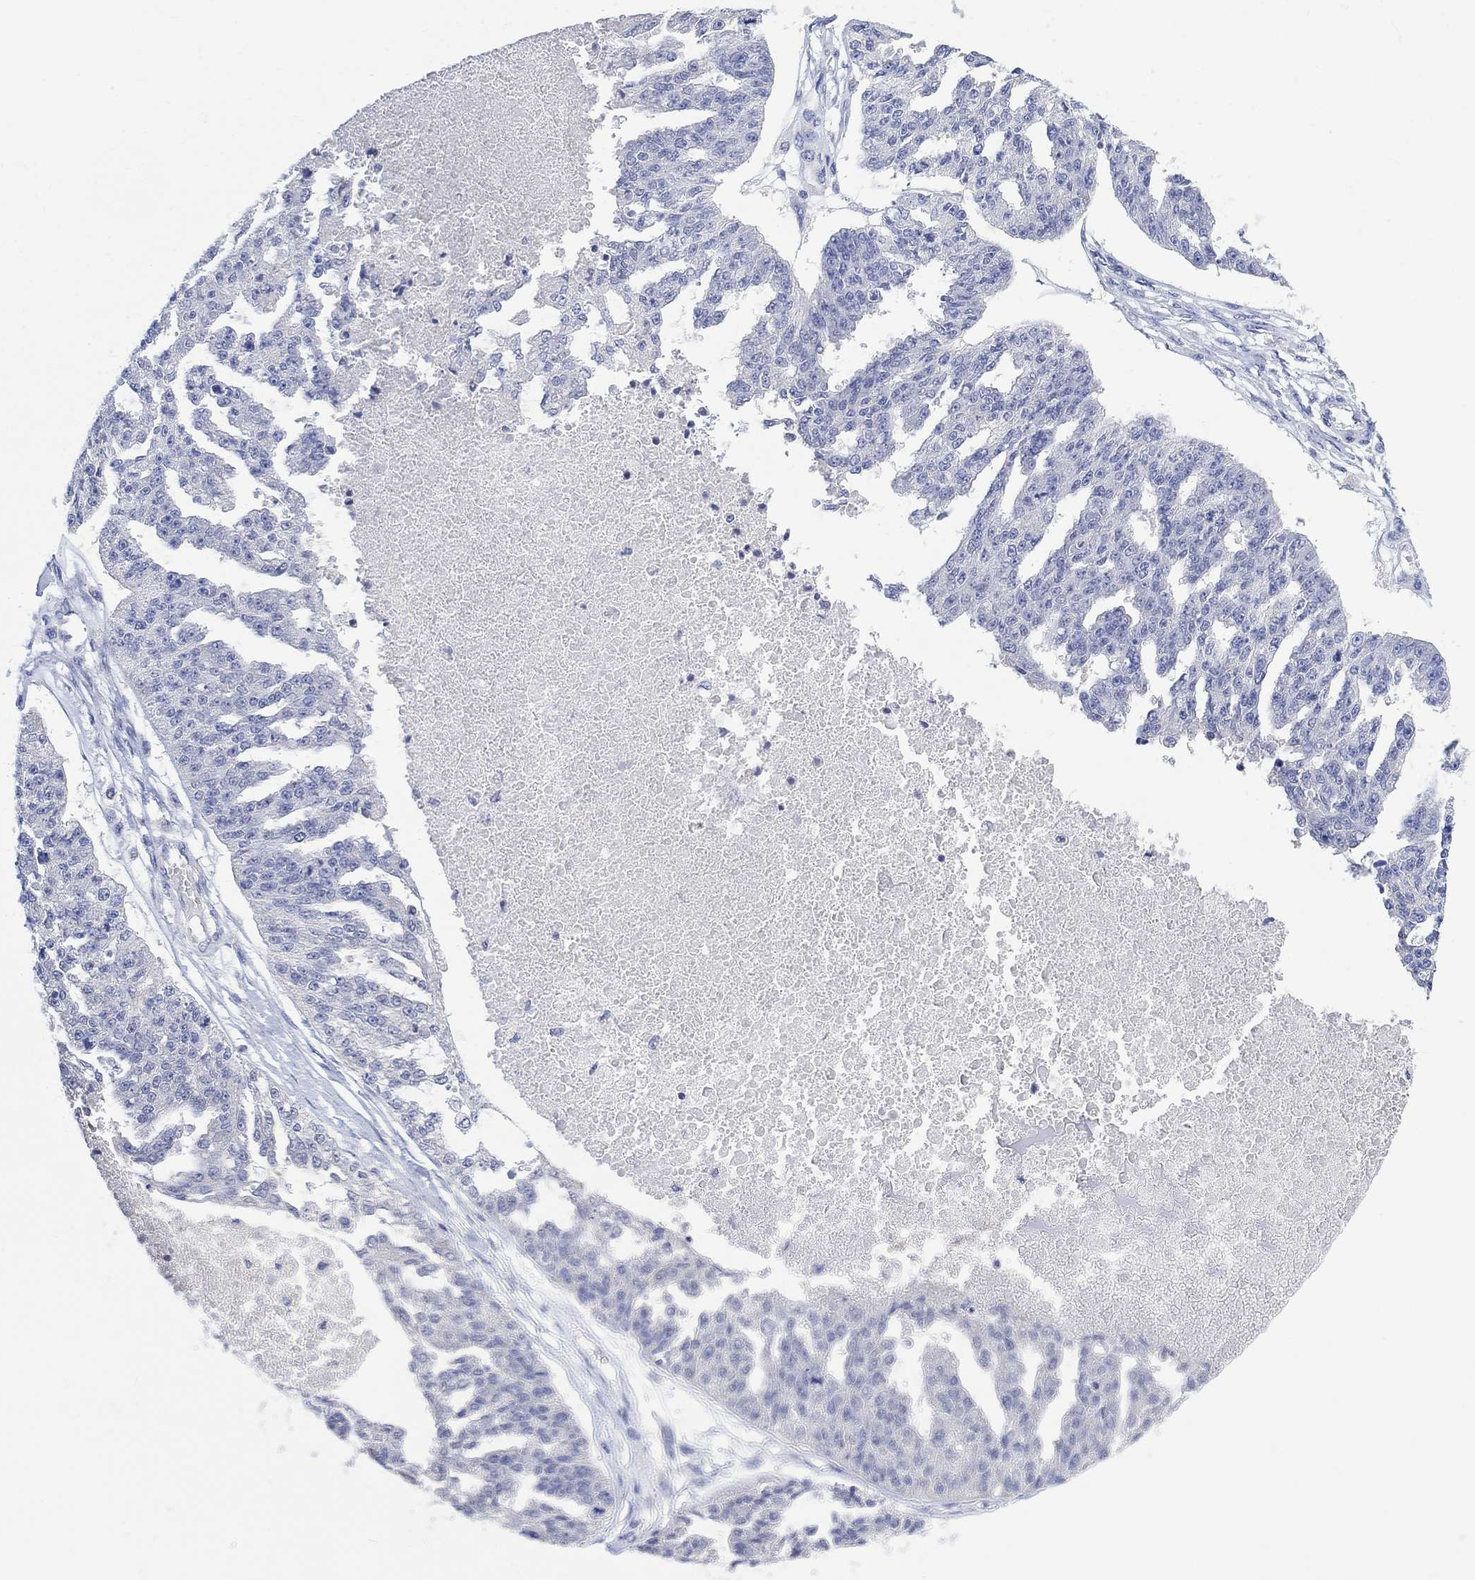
{"staining": {"intensity": "negative", "quantity": "none", "location": "none"}, "tissue": "ovarian cancer", "cell_type": "Tumor cells", "image_type": "cancer", "snomed": [{"axis": "morphology", "description": "Cystadenocarcinoma, serous, NOS"}, {"axis": "topography", "description": "Ovary"}], "caption": "High power microscopy photomicrograph of an IHC micrograph of serous cystadenocarcinoma (ovarian), revealing no significant positivity in tumor cells. The staining was performed using DAB (3,3'-diaminobenzidine) to visualize the protein expression in brown, while the nuclei were stained in blue with hematoxylin (Magnification: 20x).", "gene": "FBP2", "patient": {"sex": "female", "age": 58}}